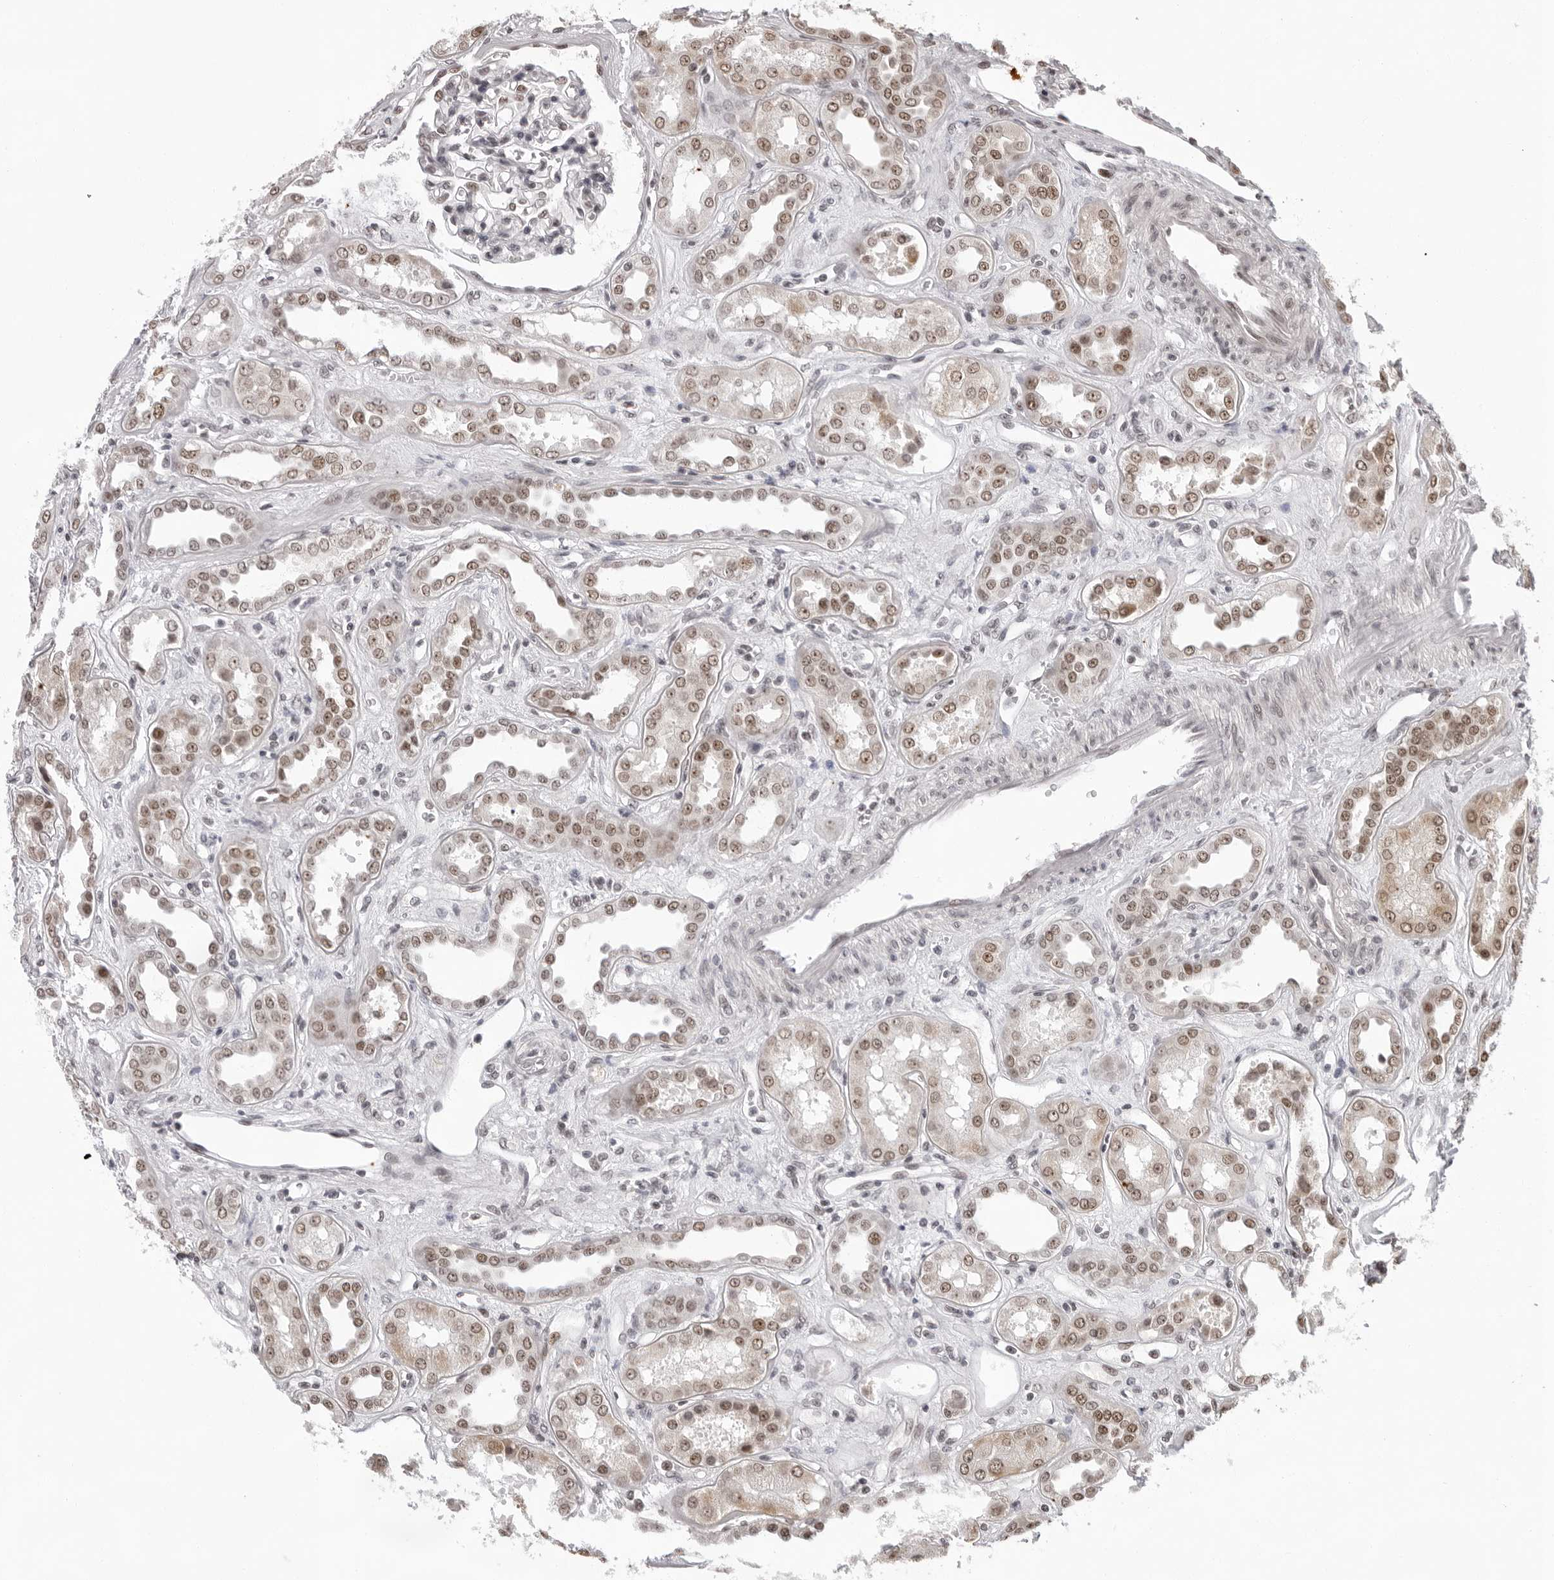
{"staining": {"intensity": "moderate", "quantity": "<25%", "location": "nuclear"}, "tissue": "kidney", "cell_type": "Cells in glomeruli", "image_type": "normal", "snomed": [{"axis": "morphology", "description": "Normal tissue, NOS"}, {"axis": "topography", "description": "Kidney"}], "caption": "Cells in glomeruli show low levels of moderate nuclear staining in about <25% of cells in benign kidney.", "gene": "USP1", "patient": {"sex": "male", "age": 59}}